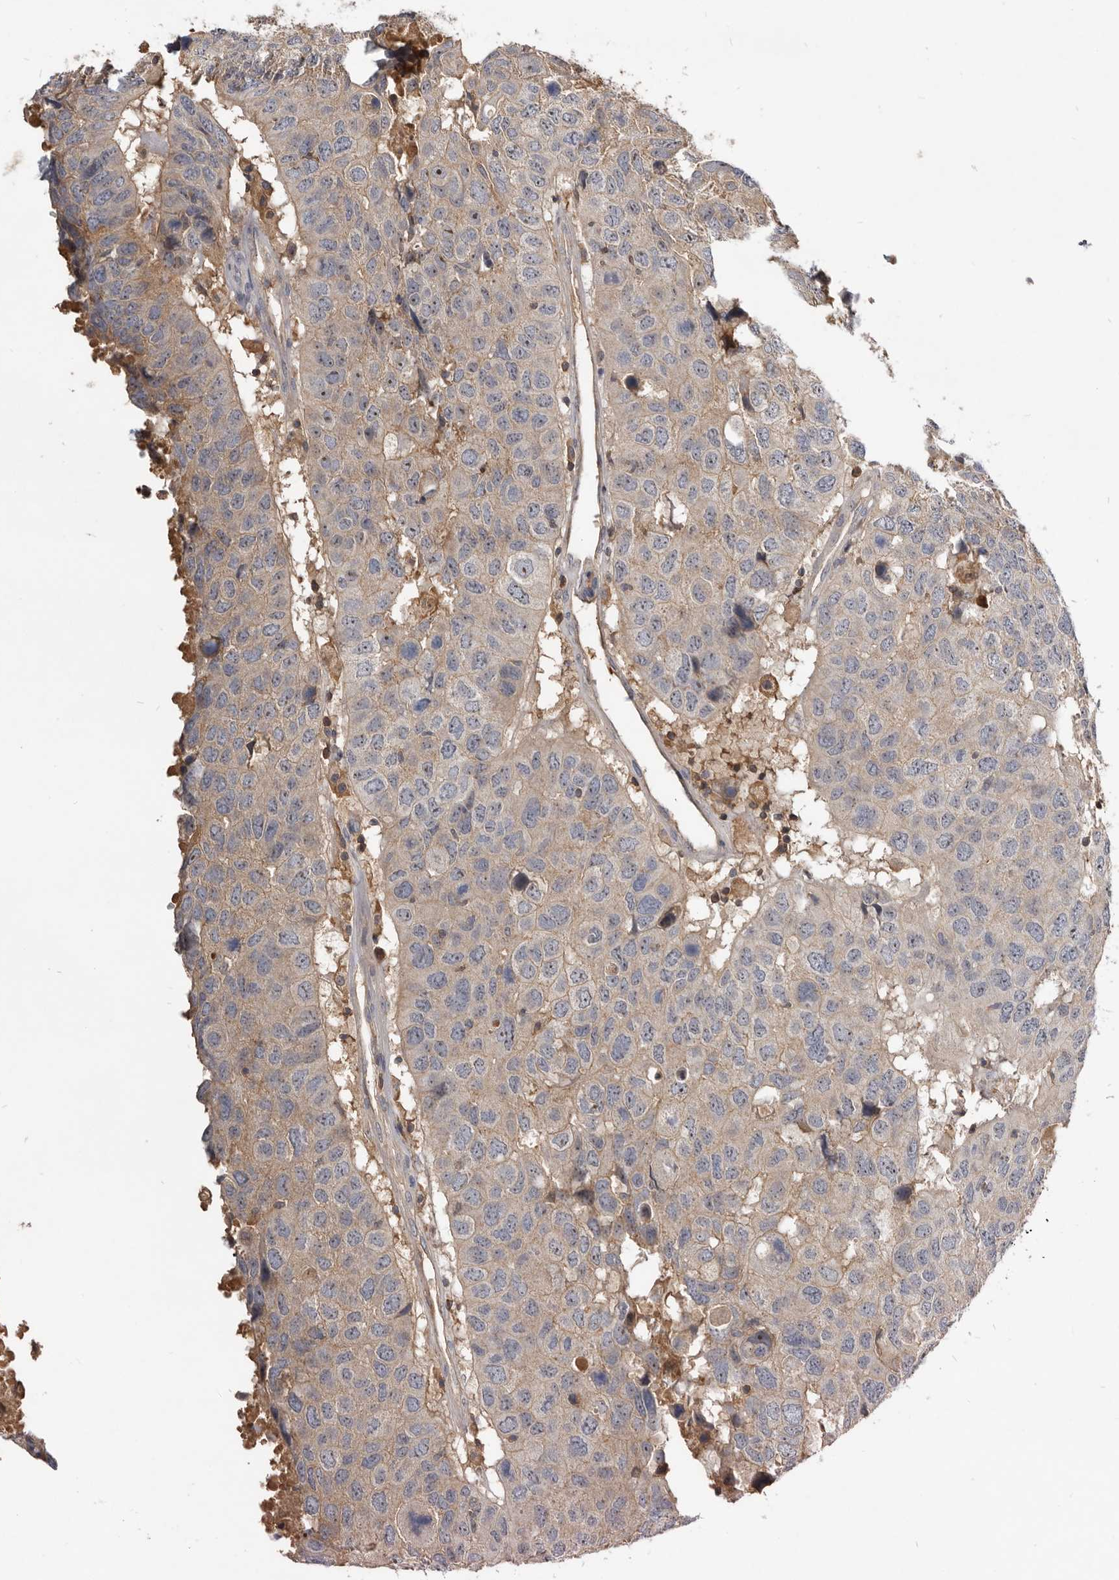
{"staining": {"intensity": "weak", "quantity": ">75%", "location": "cytoplasmic/membranous"}, "tissue": "head and neck cancer", "cell_type": "Tumor cells", "image_type": "cancer", "snomed": [{"axis": "morphology", "description": "Squamous cell carcinoma, NOS"}, {"axis": "topography", "description": "Head-Neck"}], "caption": "The image exhibits a brown stain indicating the presence of a protein in the cytoplasmic/membranous of tumor cells in squamous cell carcinoma (head and neck).", "gene": "TTC39A", "patient": {"sex": "male", "age": 66}}